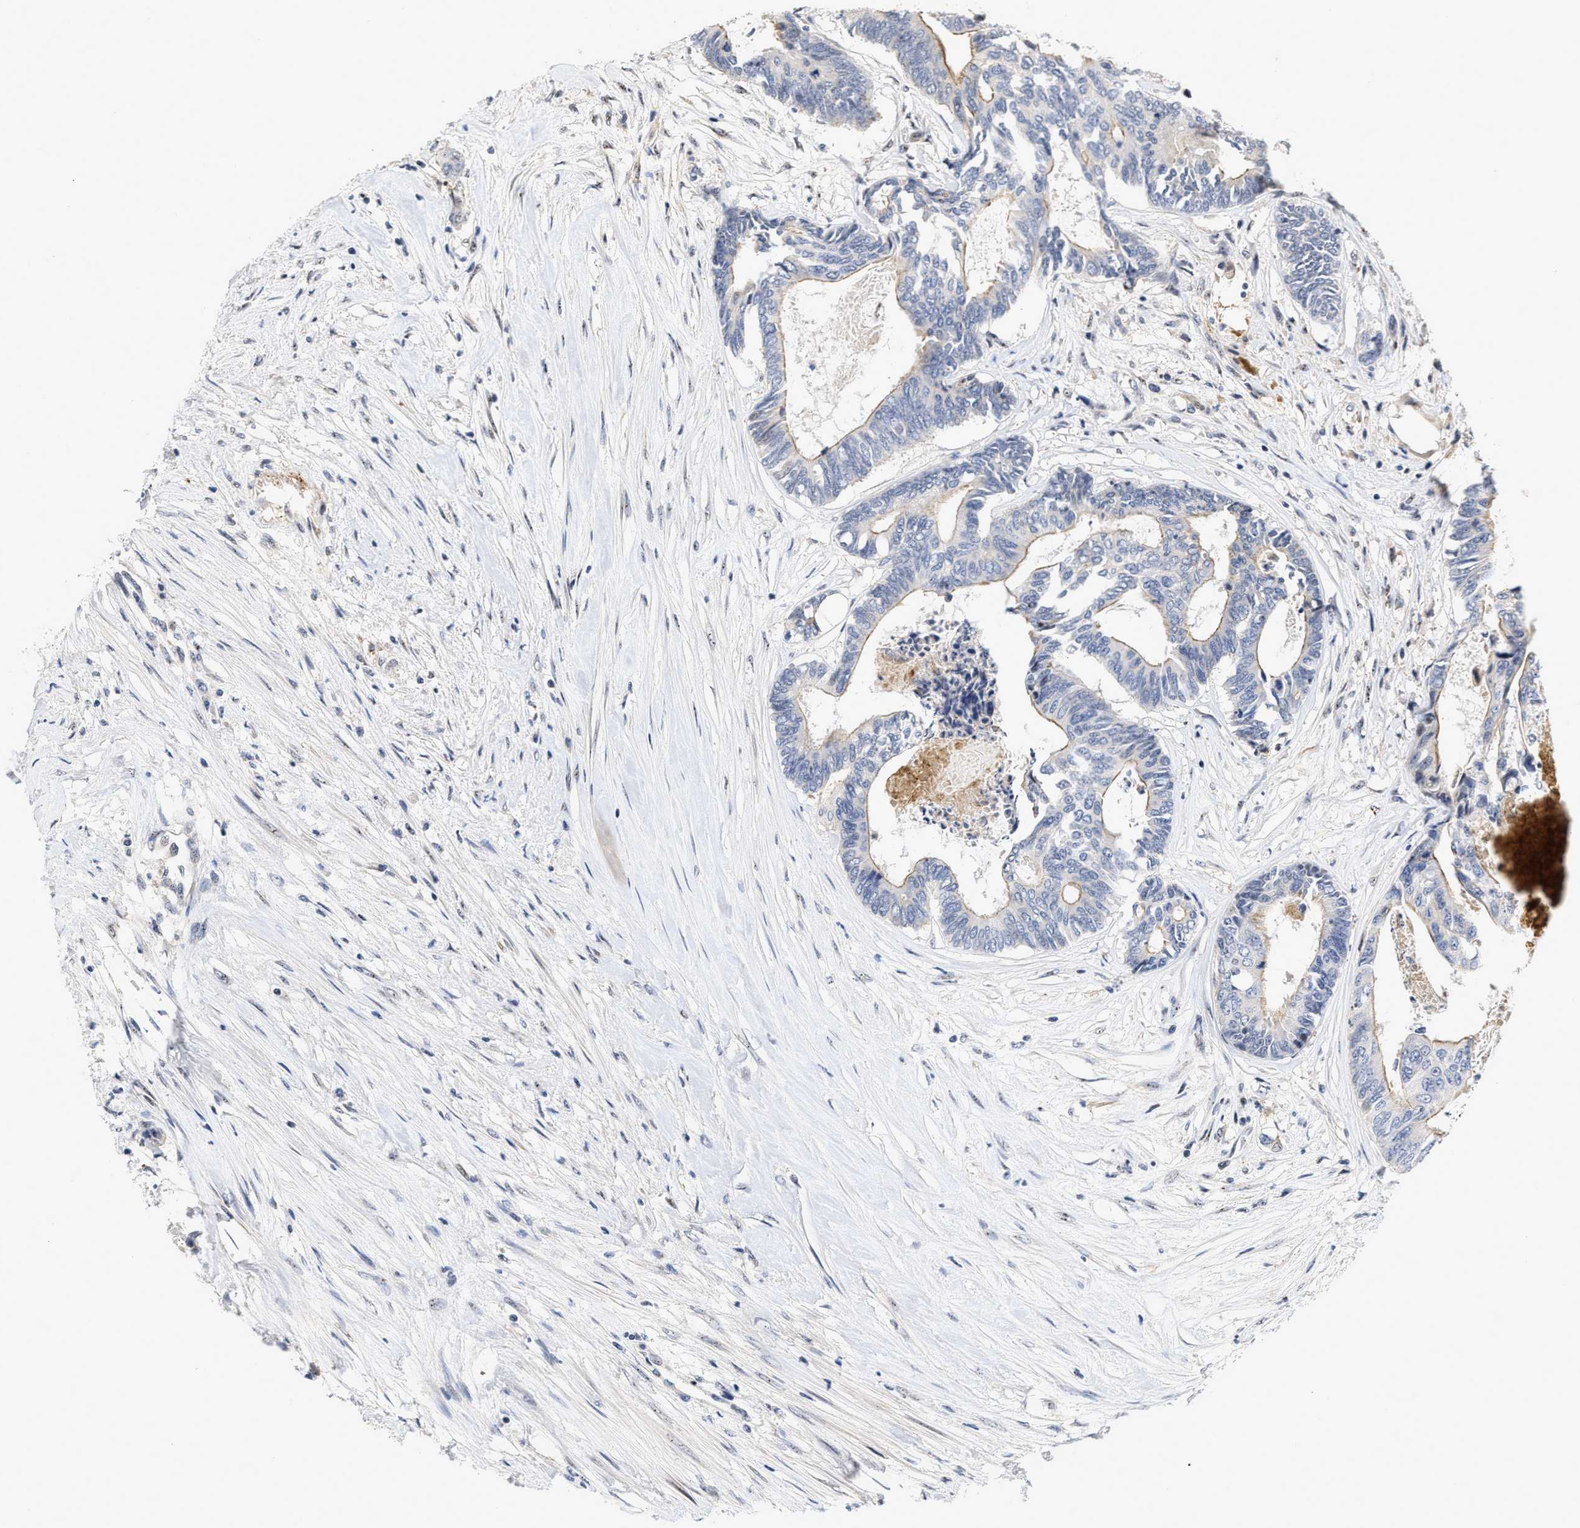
{"staining": {"intensity": "moderate", "quantity": "25%-75%", "location": "cytoplasmic/membranous"}, "tissue": "colorectal cancer", "cell_type": "Tumor cells", "image_type": "cancer", "snomed": [{"axis": "morphology", "description": "Adenocarcinoma, NOS"}, {"axis": "topography", "description": "Rectum"}], "caption": "Colorectal adenocarcinoma stained with a brown dye shows moderate cytoplasmic/membranous positive expression in approximately 25%-75% of tumor cells.", "gene": "VIP", "patient": {"sex": "male", "age": 63}}